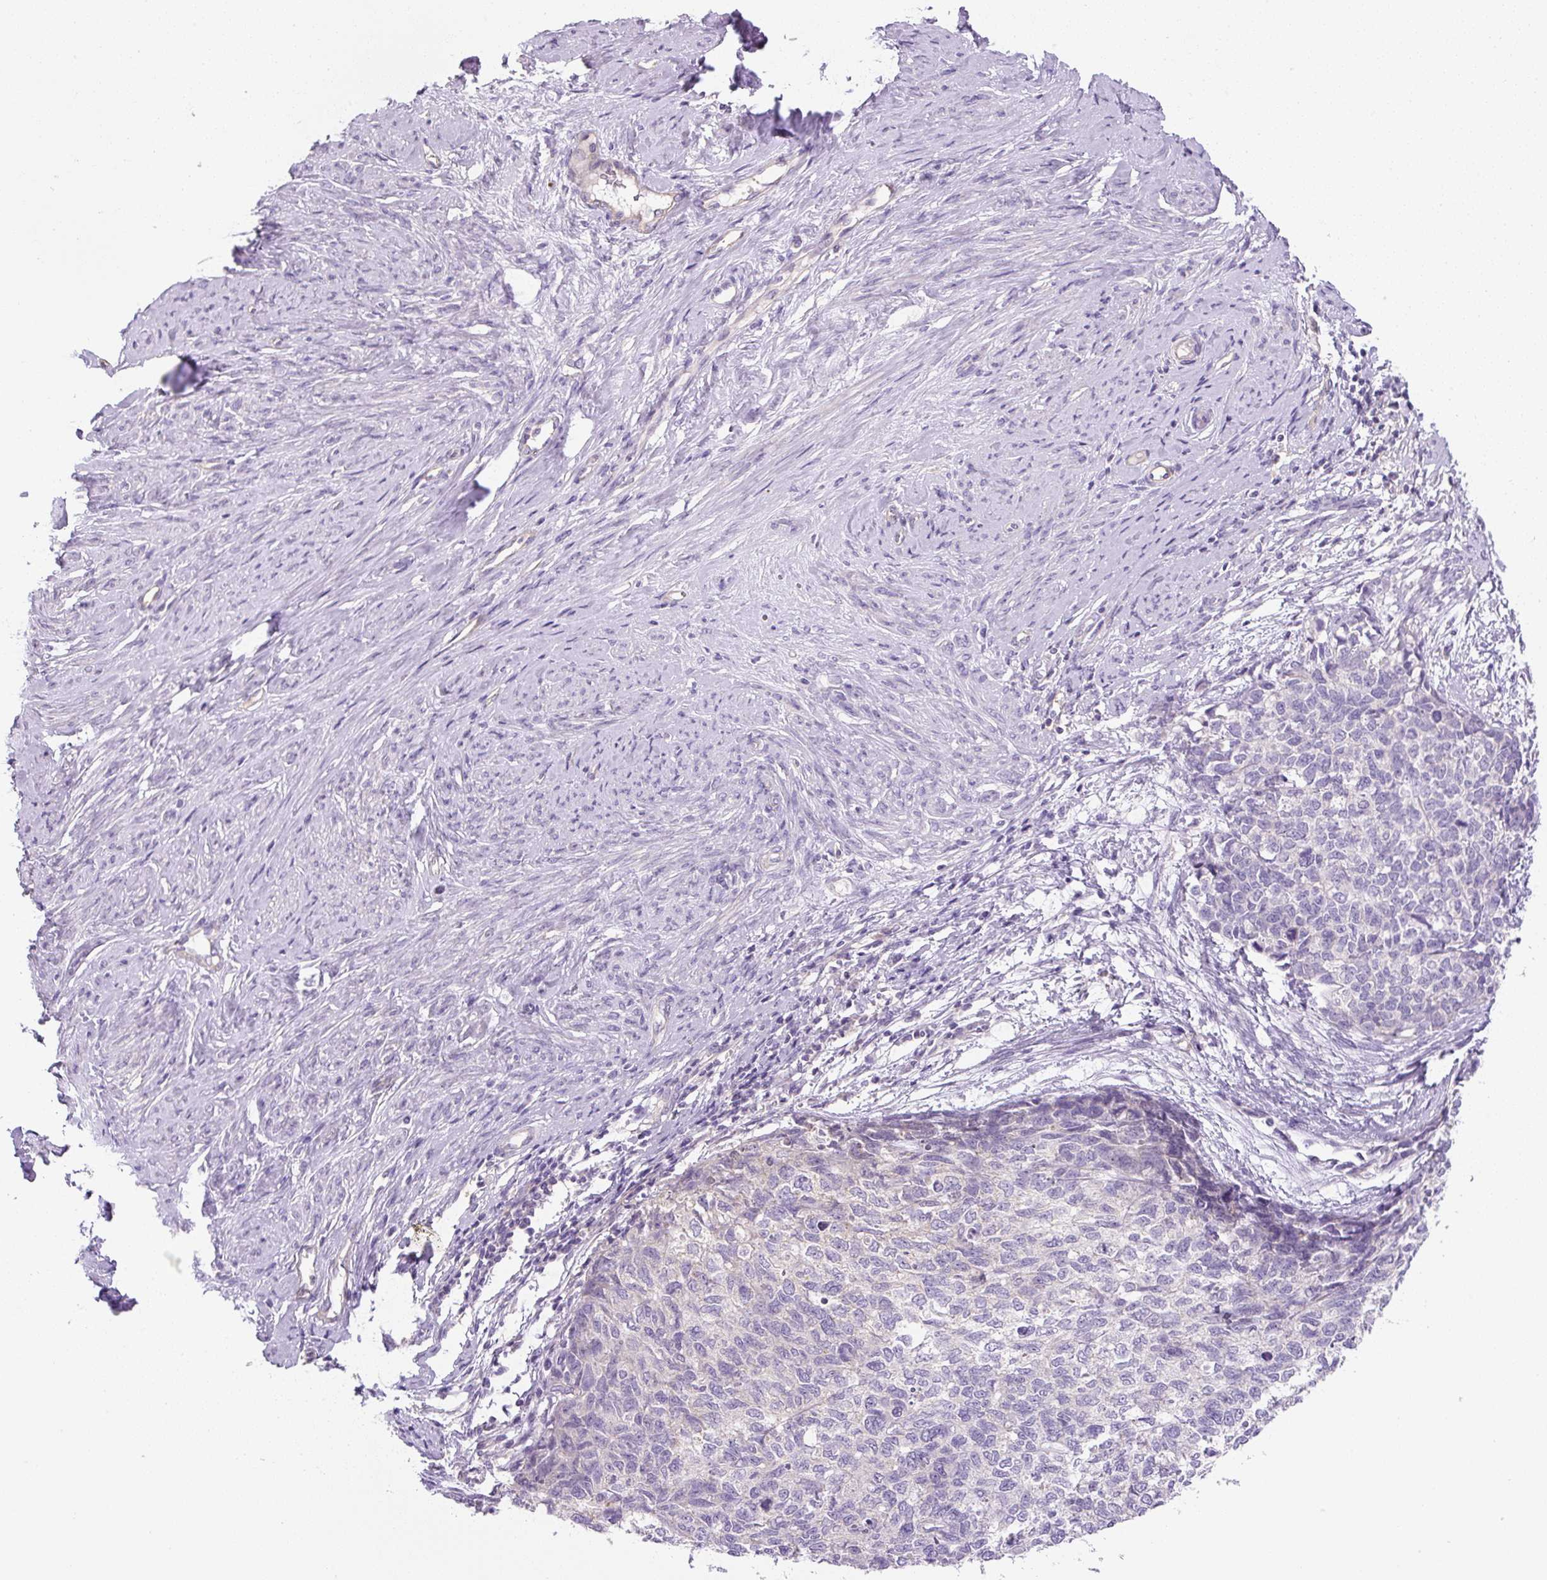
{"staining": {"intensity": "negative", "quantity": "none", "location": "none"}, "tissue": "cervical cancer", "cell_type": "Tumor cells", "image_type": "cancer", "snomed": [{"axis": "morphology", "description": "Squamous cell carcinoma, NOS"}, {"axis": "topography", "description": "Cervix"}], "caption": "Immunohistochemistry (IHC) of cervical cancer displays no staining in tumor cells.", "gene": "UBL3", "patient": {"sex": "female", "age": 63}}